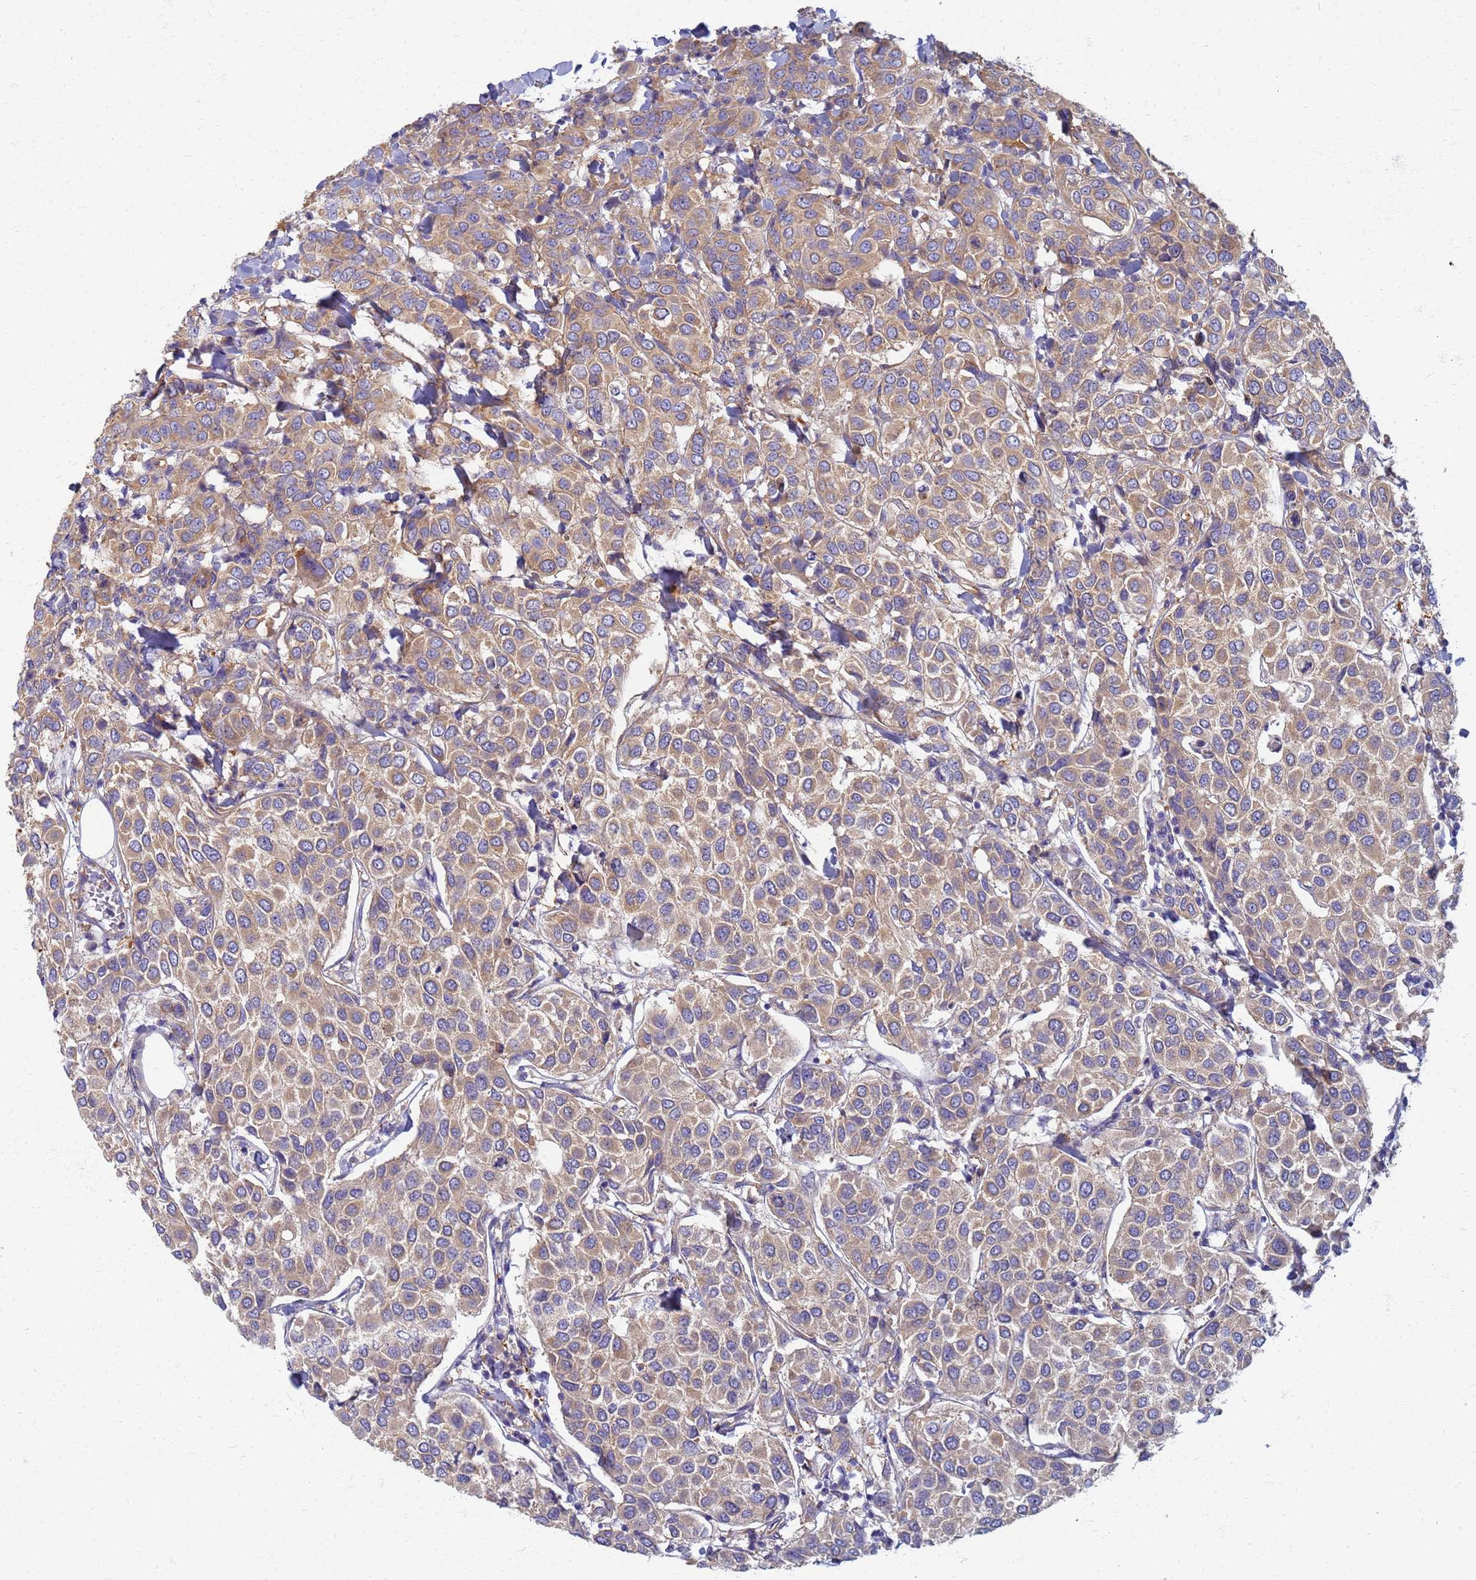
{"staining": {"intensity": "moderate", "quantity": ">75%", "location": "cytoplasmic/membranous"}, "tissue": "breast cancer", "cell_type": "Tumor cells", "image_type": "cancer", "snomed": [{"axis": "morphology", "description": "Duct carcinoma"}, {"axis": "topography", "description": "Breast"}], "caption": "Immunohistochemistry (IHC) (DAB) staining of breast cancer reveals moderate cytoplasmic/membranous protein expression in approximately >75% of tumor cells.", "gene": "EEA1", "patient": {"sex": "female", "age": 55}}